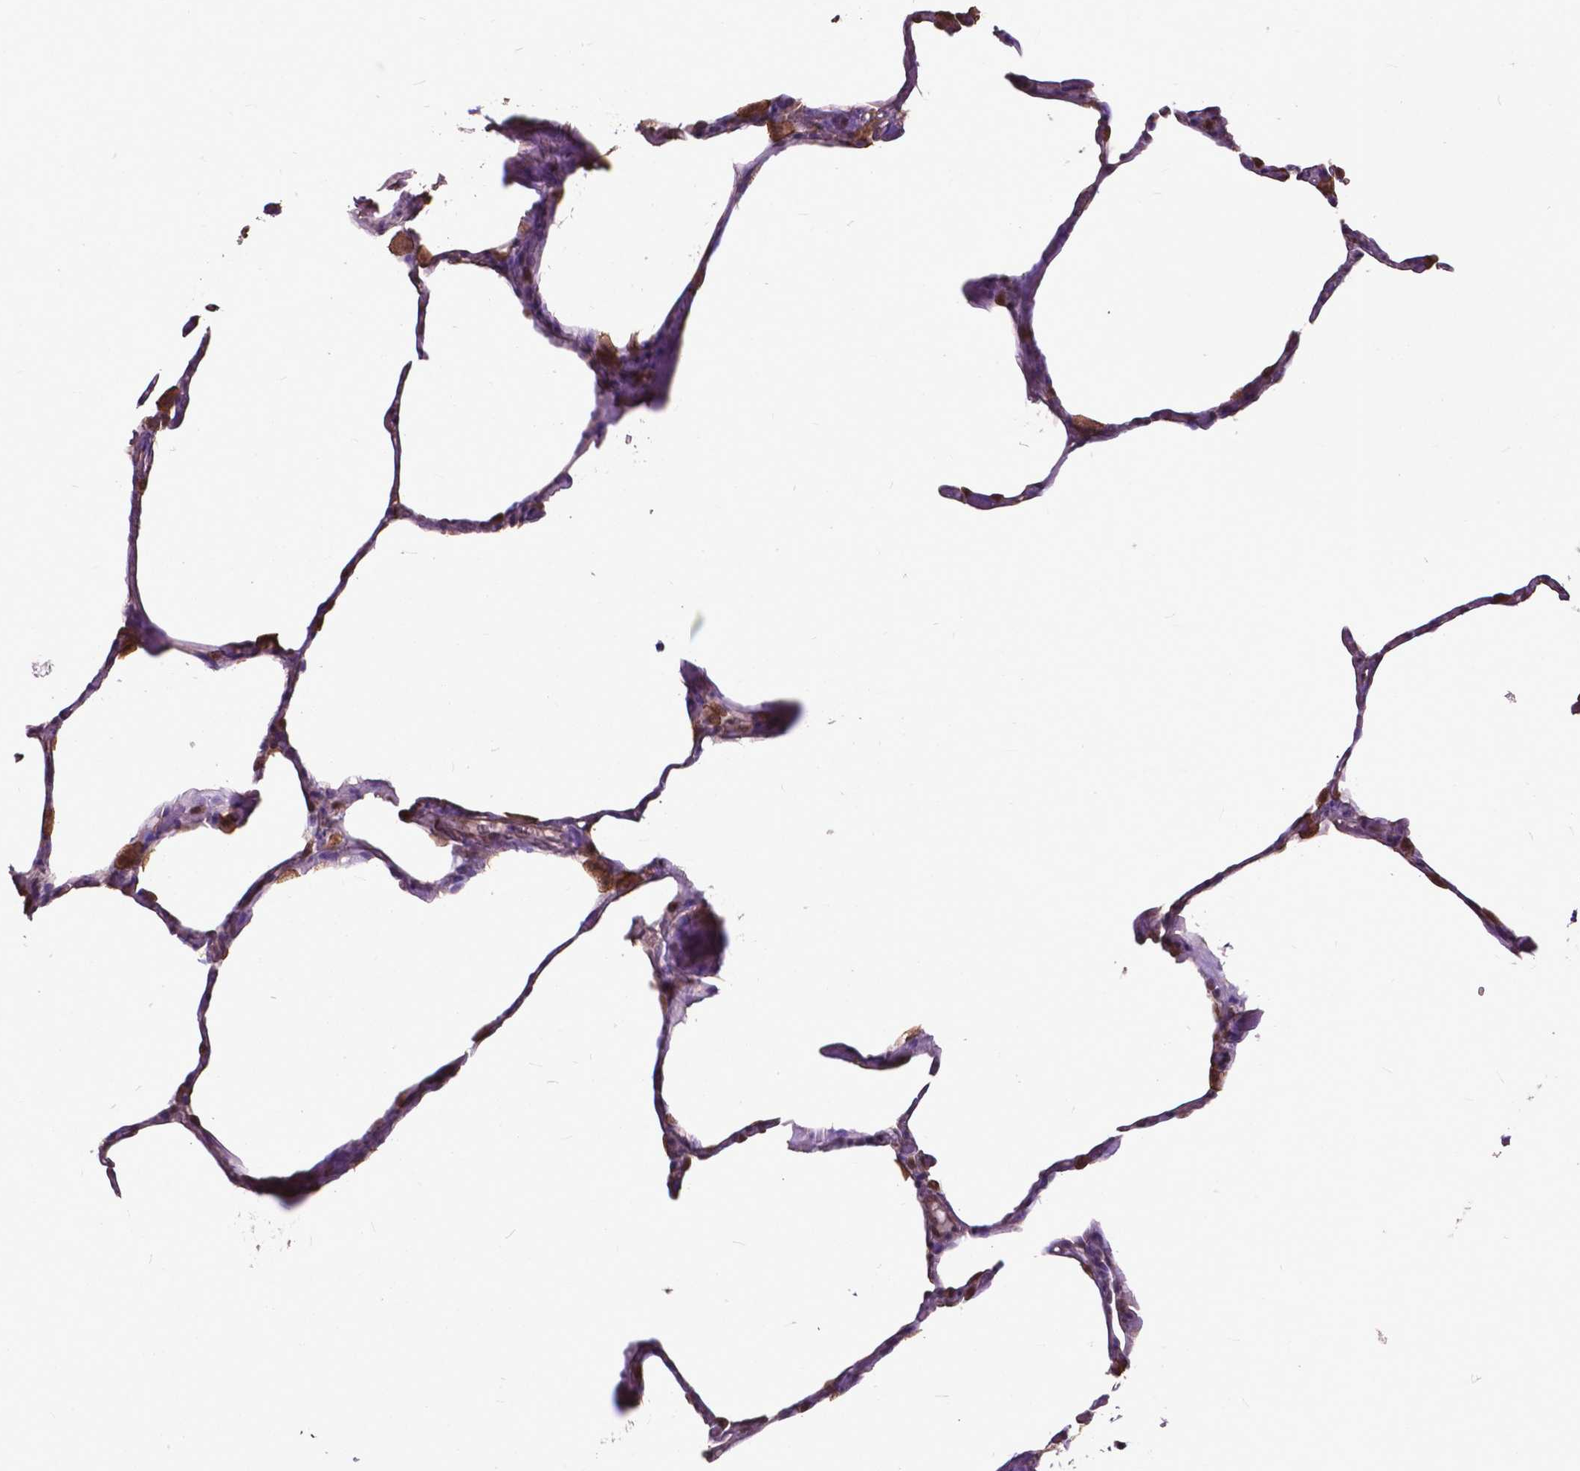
{"staining": {"intensity": "weak", "quantity": "25%-75%", "location": "cytoplasmic/membranous"}, "tissue": "lung", "cell_type": "Alveolar cells", "image_type": "normal", "snomed": [{"axis": "morphology", "description": "Normal tissue, NOS"}, {"axis": "topography", "description": "Lung"}], "caption": "The immunohistochemical stain shows weak cytoplasmic/membranous positivity in alveolar cells of normal lung. (brown staining indicates protein expression, while blue staining denotes nuclei).", "gene": "PDLIM1", "patient": {"sex": "male", "age": 65}}